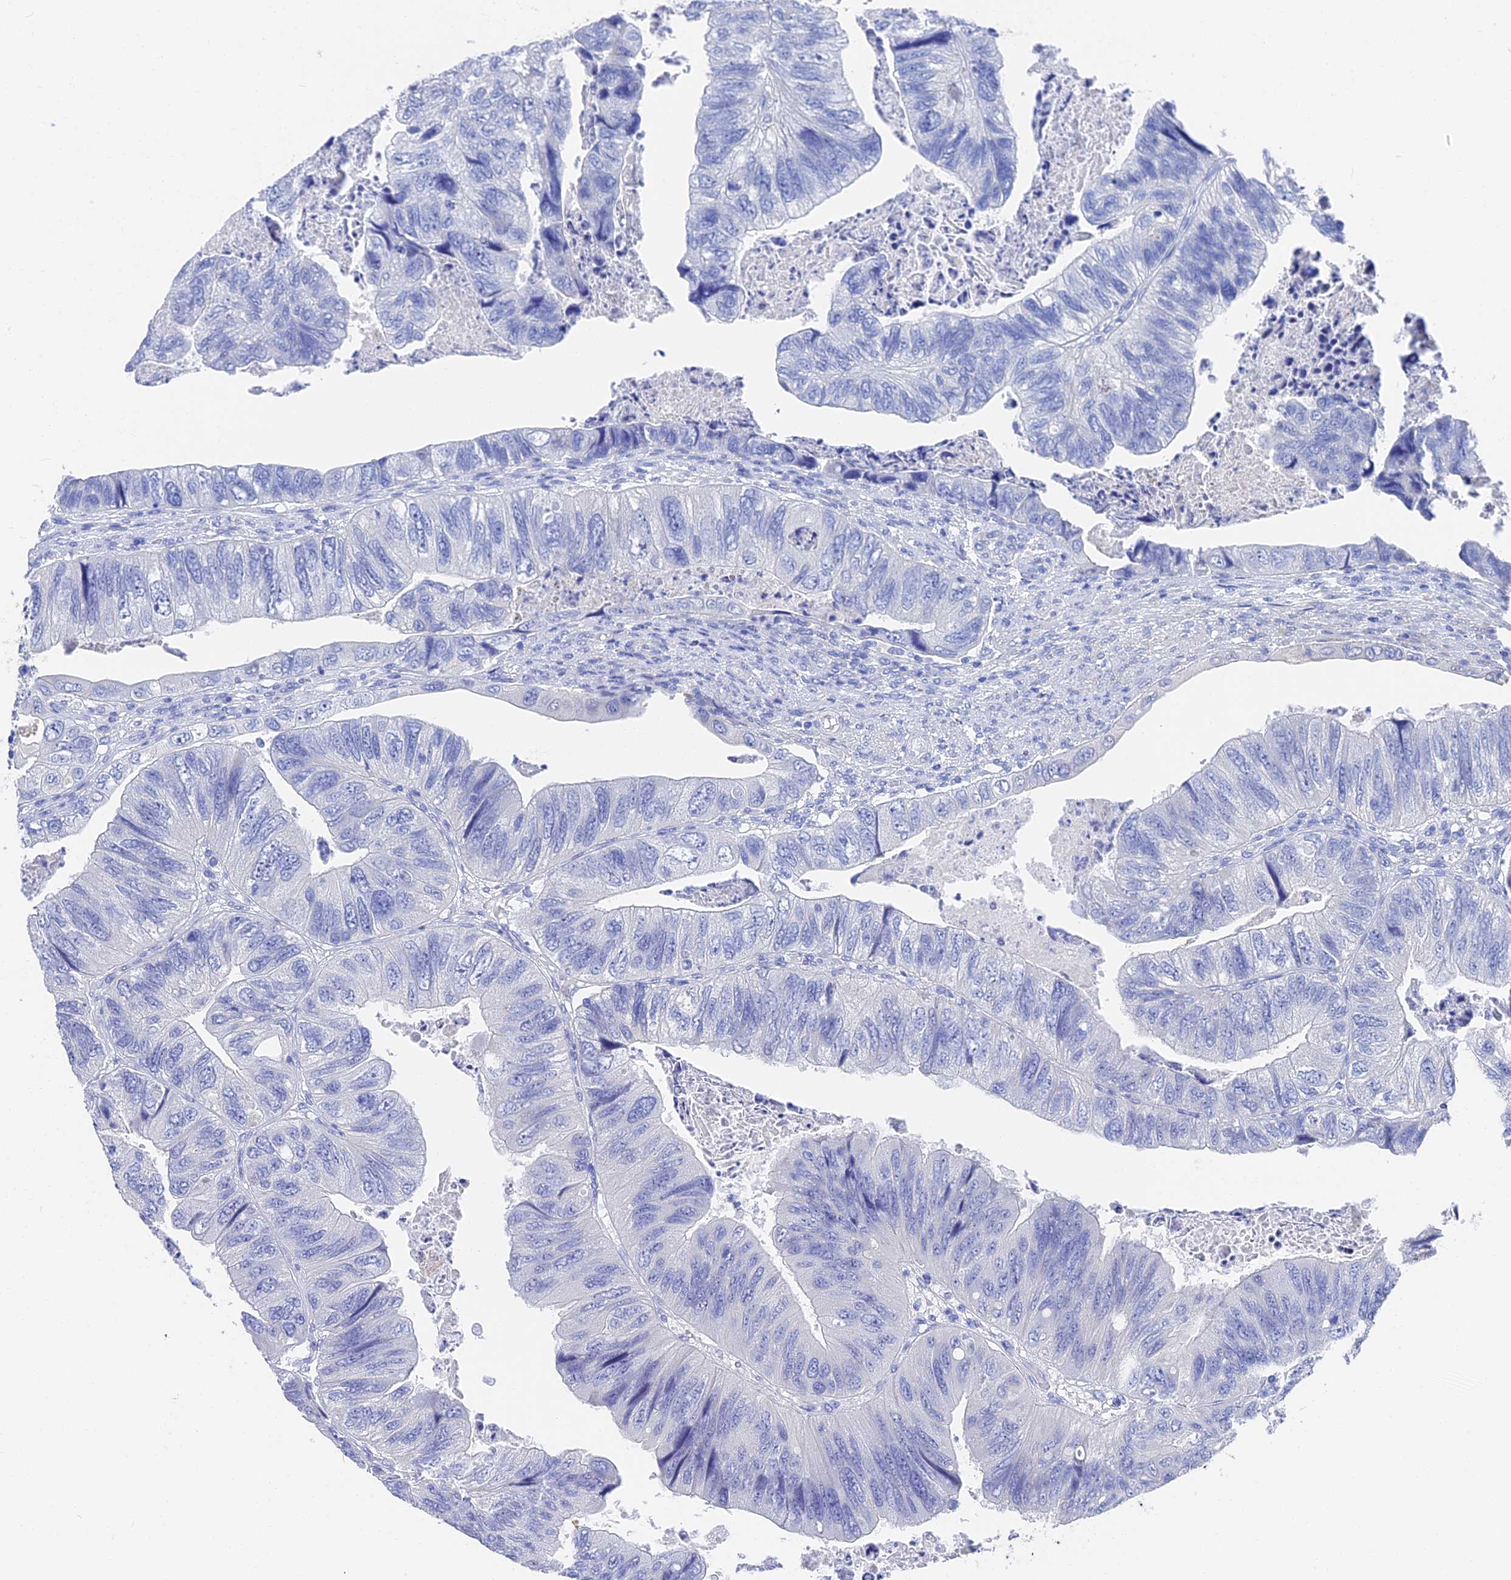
{"staining": {"intensity": "negative", "quantity": "none", "location": "none"}, "tissue": "colorectal cancer", "cell_type": "Tumor cells", "image_type": "cancer", "snomed": [{"axis": "morphology", "description": "Adenocarcinoma, NOS"}, {"axis": "topography", "description": "Rectum"}], "caption": "IHC micrograph of neoplastic tissue: colorectal cancer stained with DAB (3,3'-diaminobenzidine) exhibits no significant protein positivity in tumor cells.", "gene": "VPS33B", "patient": {"sex": "male", "age": 63}}